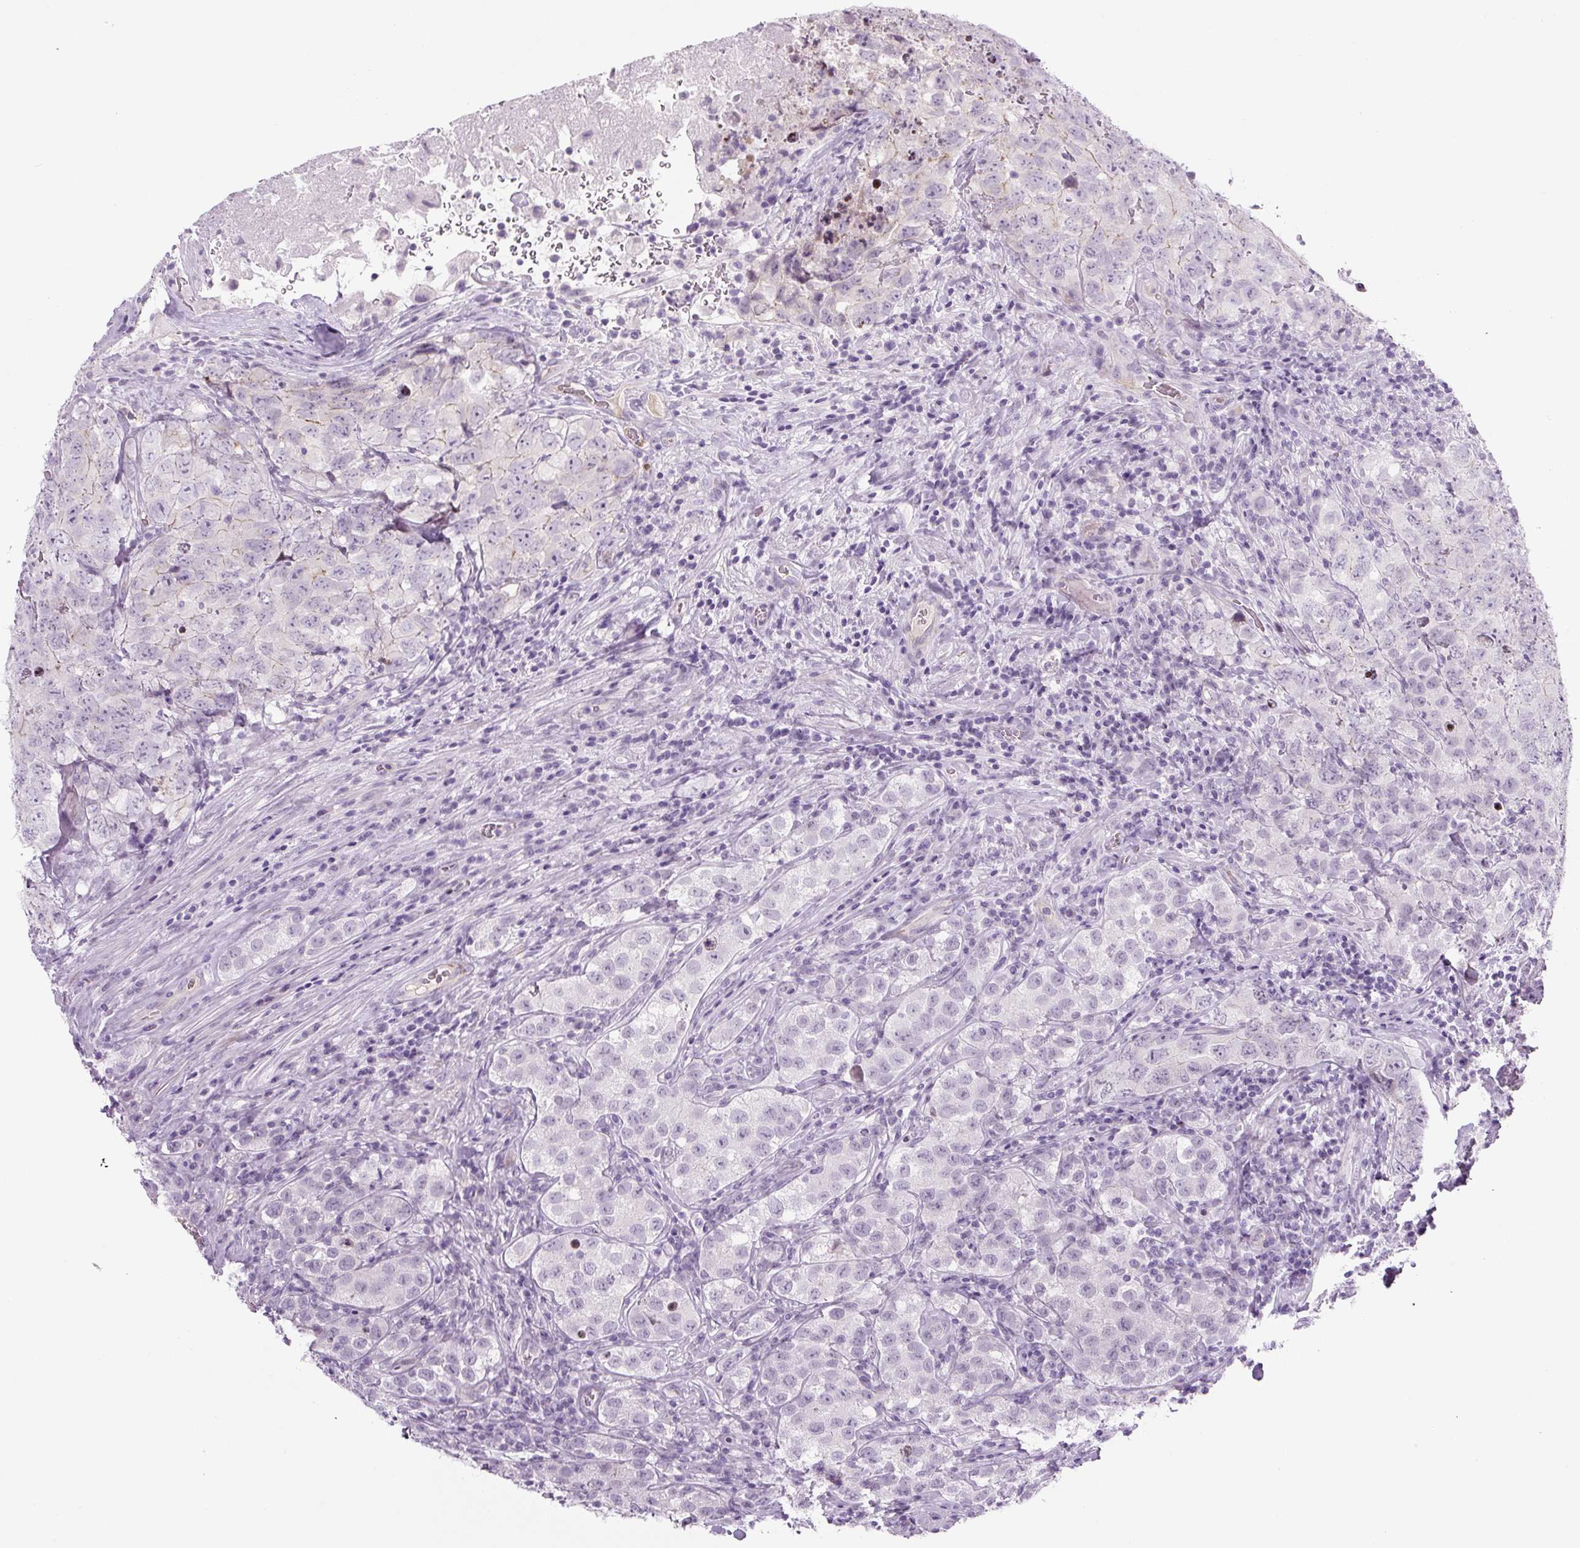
{"staining": {"intensity": "negative", "quantity": "none", "location": "none"}, "tissue": "testis cancer", "cell_type": "Tumor cells", "image_type": "cancer", "snomed": [{"axis": "morphology", "description": "Seminoma, NOS"}, {"axis": "morphology", "description": "Carcinoma, Embryonal, NOS"}, {"axis": "topography", "description": "Testis"}], "caption": "Immunohistochemistry (IHC) histopathology image of neoplastic tissue: testis cancer (embryonal carcinoma) stained with DAB (3,3'-diaminobenzidine) demonstrates no significant protein positivity in tumor cells.", "gene": "PRM1", "patient": {"sex": "male", "age": 43}}